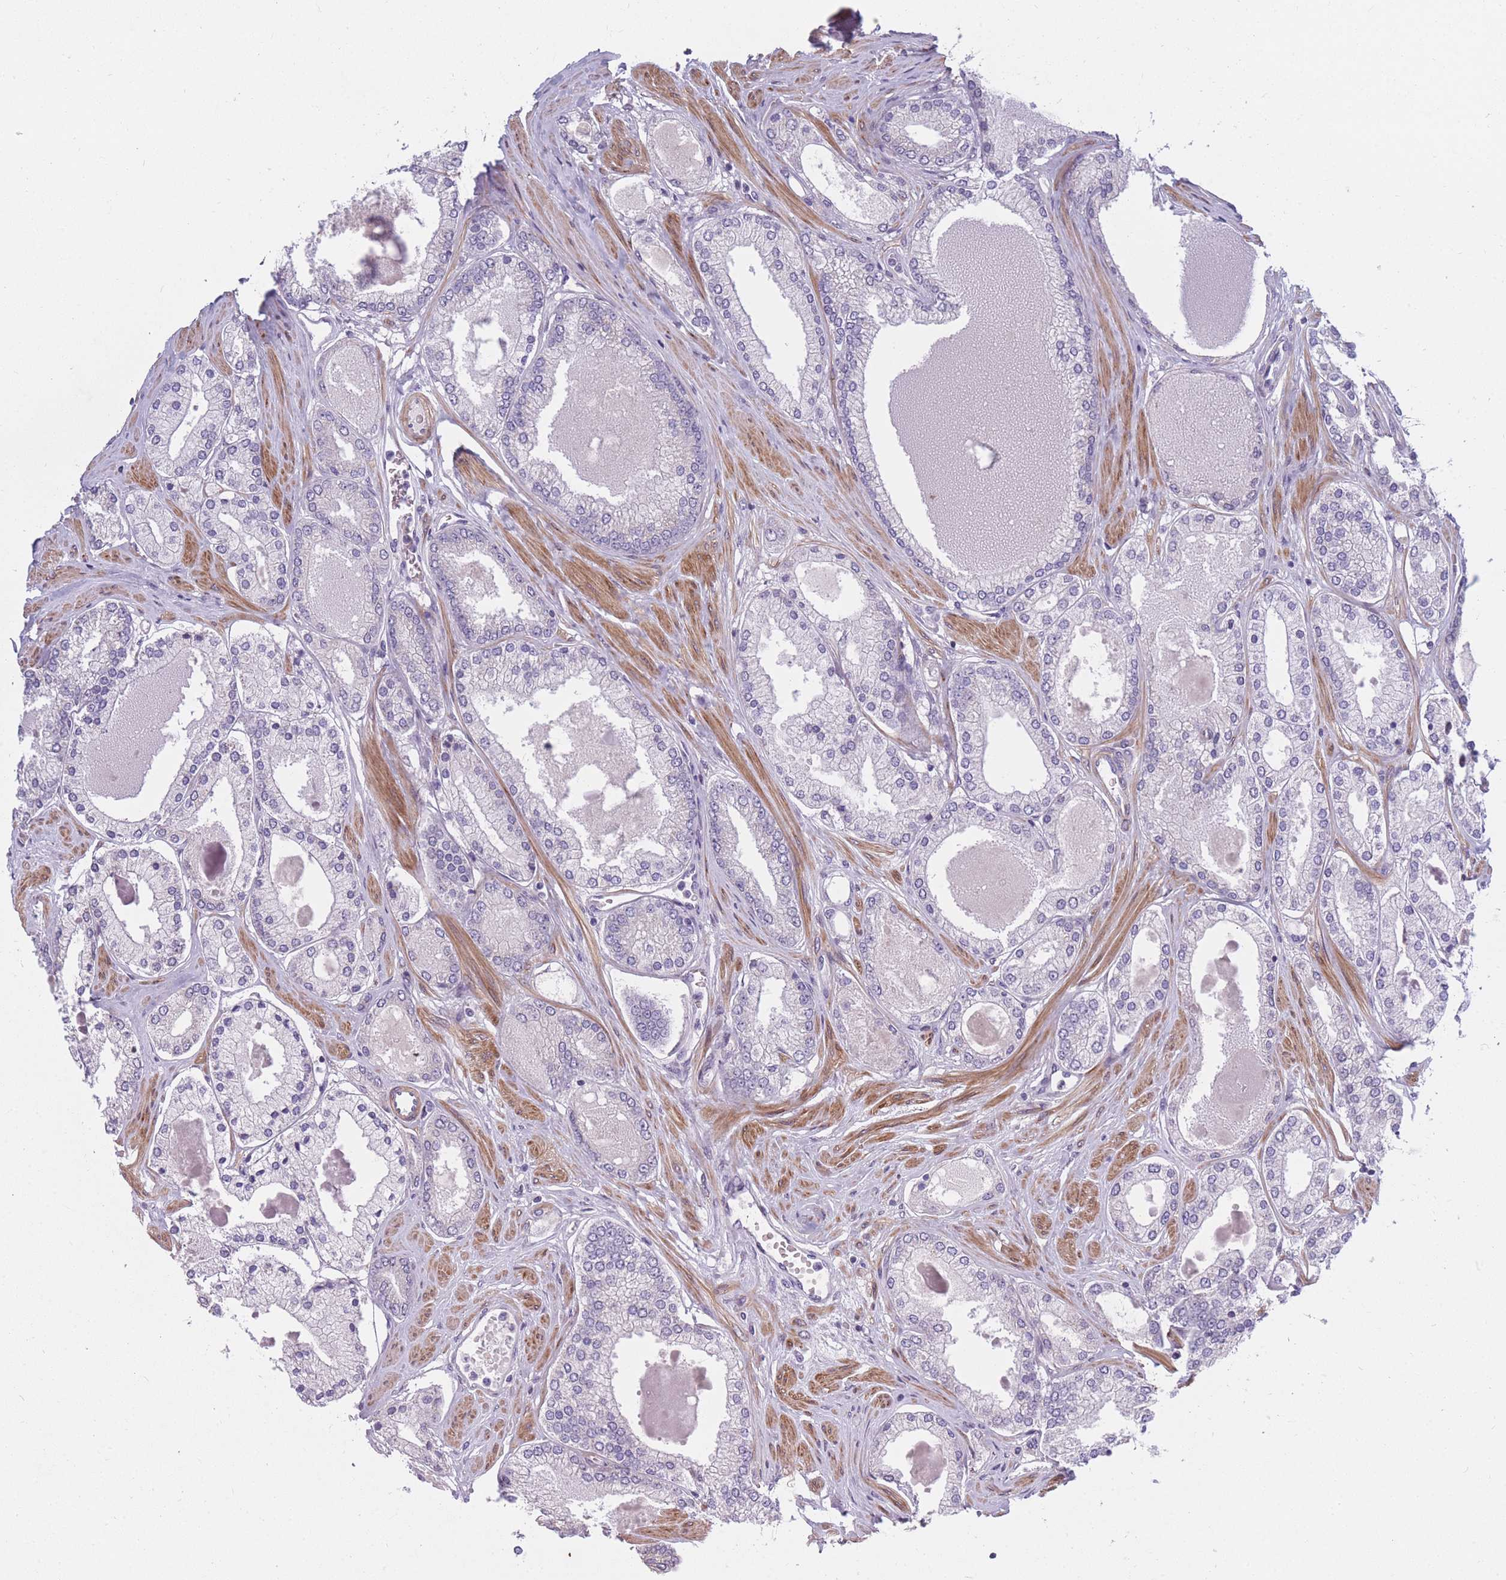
{"staining": {"intensity": "negative", "quantity": "none", "location": "none"}, "tissue": "prostate cancer", "cell_type": "Tumor cells", "image_type": "cancer", "snomed": [{"axis": "morphology", "description": "Adenocarcinoma, Low grade"}, {"axis": "topography", "description": "Prostate"}], "caption": "Prostate low-grade adenocarcinoma was stained to show a protein in brown. There is no significant positivity in tumor cells.", "gene": "CCNQ", "patient": {"sex": "male", "age": 42}}